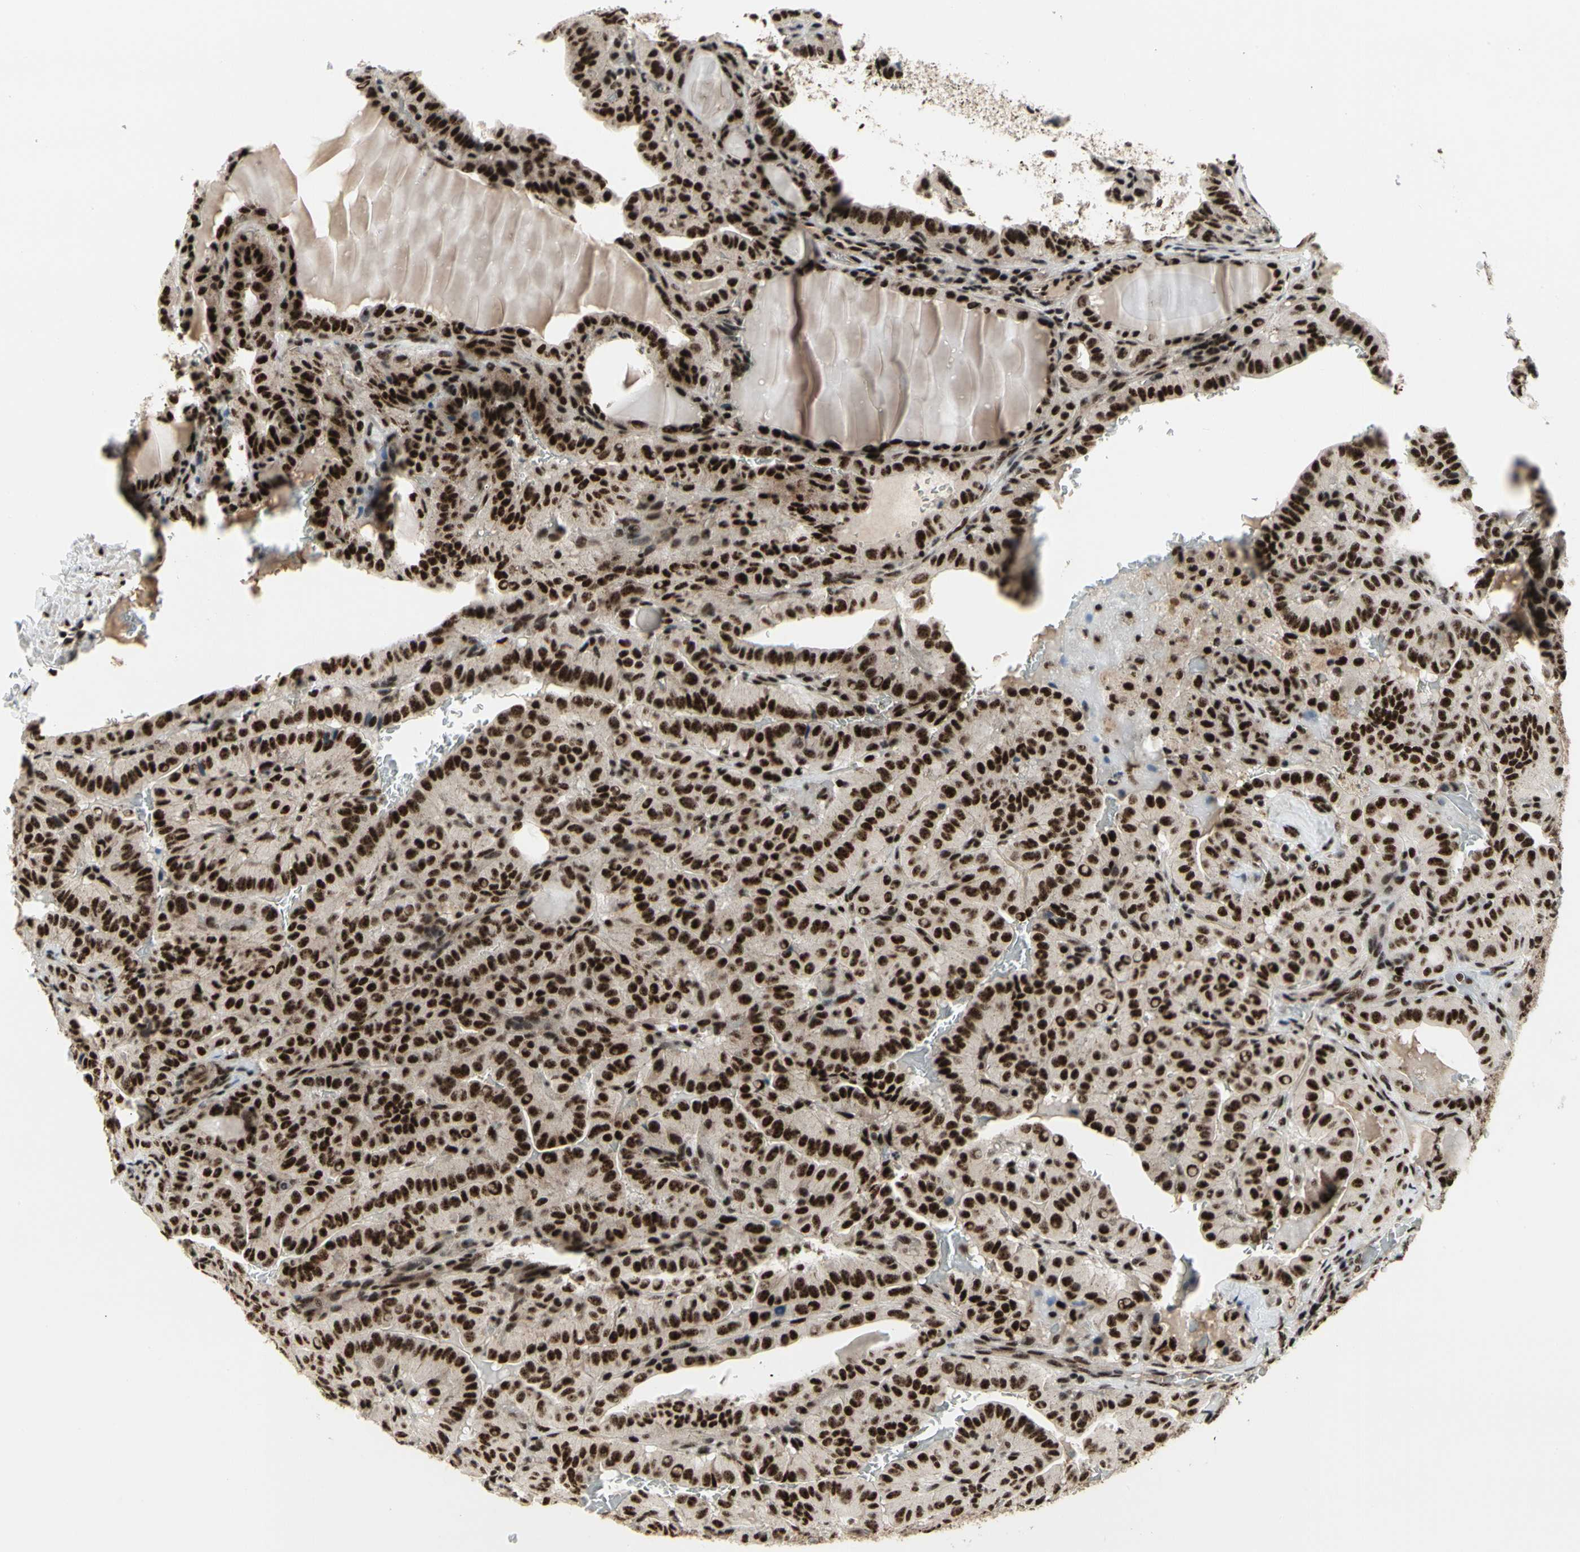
{"staining": {"intensity": "strong", "quantity": ">75%", "location": "nuclear"}, "tissue": "thyroid cancer", "cell_type": "Tumor cells", "image_type": "cancer", "snomed": [{"axis": "morphology", "description": "Papillary adenocarcinoma, NOS"}, {"axis": "topography", "description": "Thyroid gland"}], "caption": "Thyroid cancer (papillary adenocarcinoma) stained with a brown dye reveals strong nuclear positive expression in approximately >75% of tumor cells.", "gene": "SRSF11", "patient": {"sex": "male", "age": 77}}